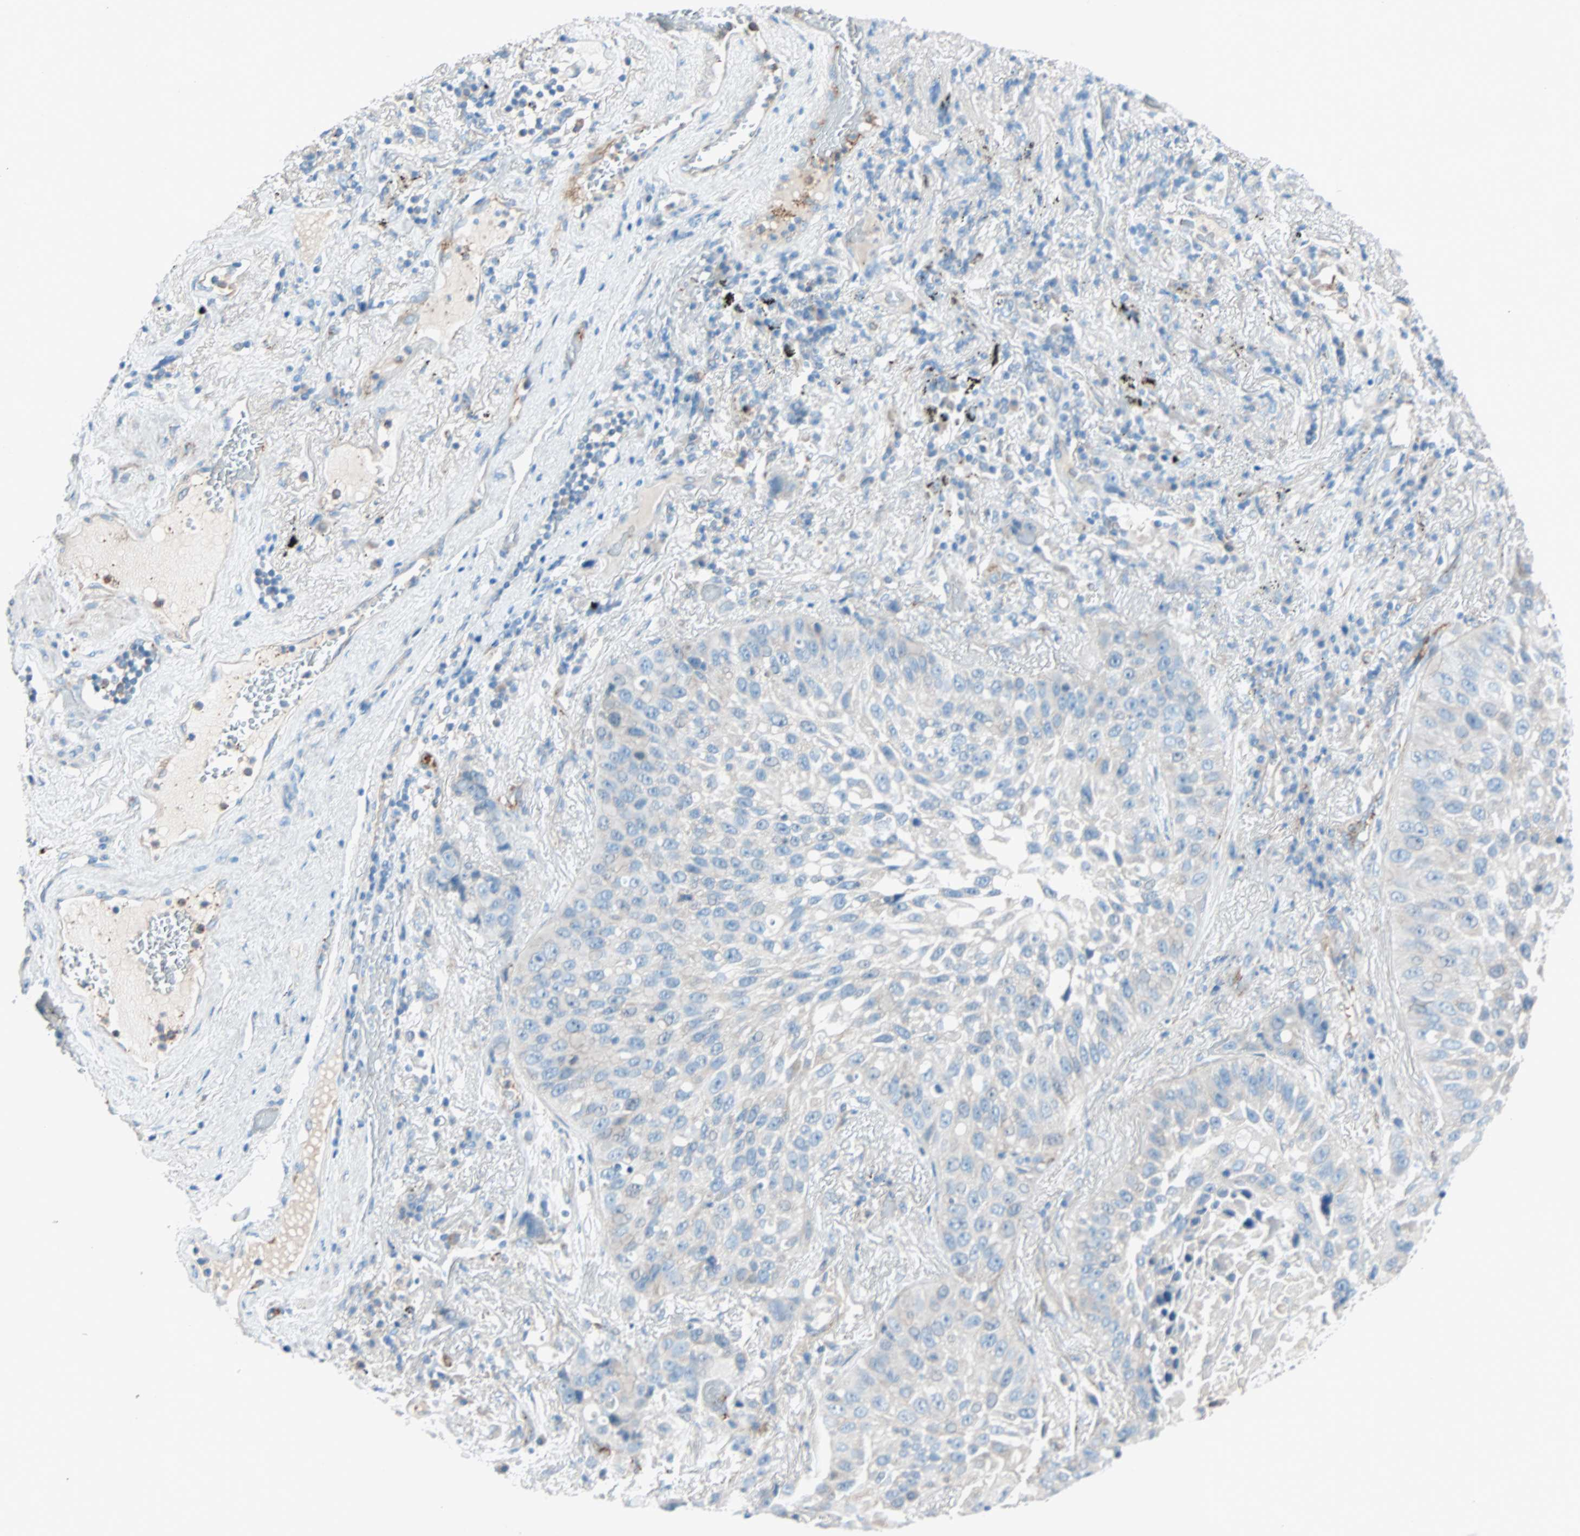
{"staining": {"intensity": "weak", "quantity": ">75%", "location": "cytoplasmic/membranous"}, "tissue": "lung cancer", "cell_type": "Tumor cells", "image_type": "cancer", "snomed": [{"axis": "morphology", "description": "Squamous cell carcinoma, NOS"}, {"axis": "topography", "description": "Lung"}], "caption": "Immunohistochemistry (IHC) histopathology image of neoplastic tissue: human lung squamous cell carcinoma stained using IHC demonstrates low levels of weak protein expression localized specifically in the cytoplasmic/membranous of tumor cells, appearing as a cytoplasmic/membranous brown color.", "gene": "LY6G6F", "patient": {"sex": "male", "age": 57}}